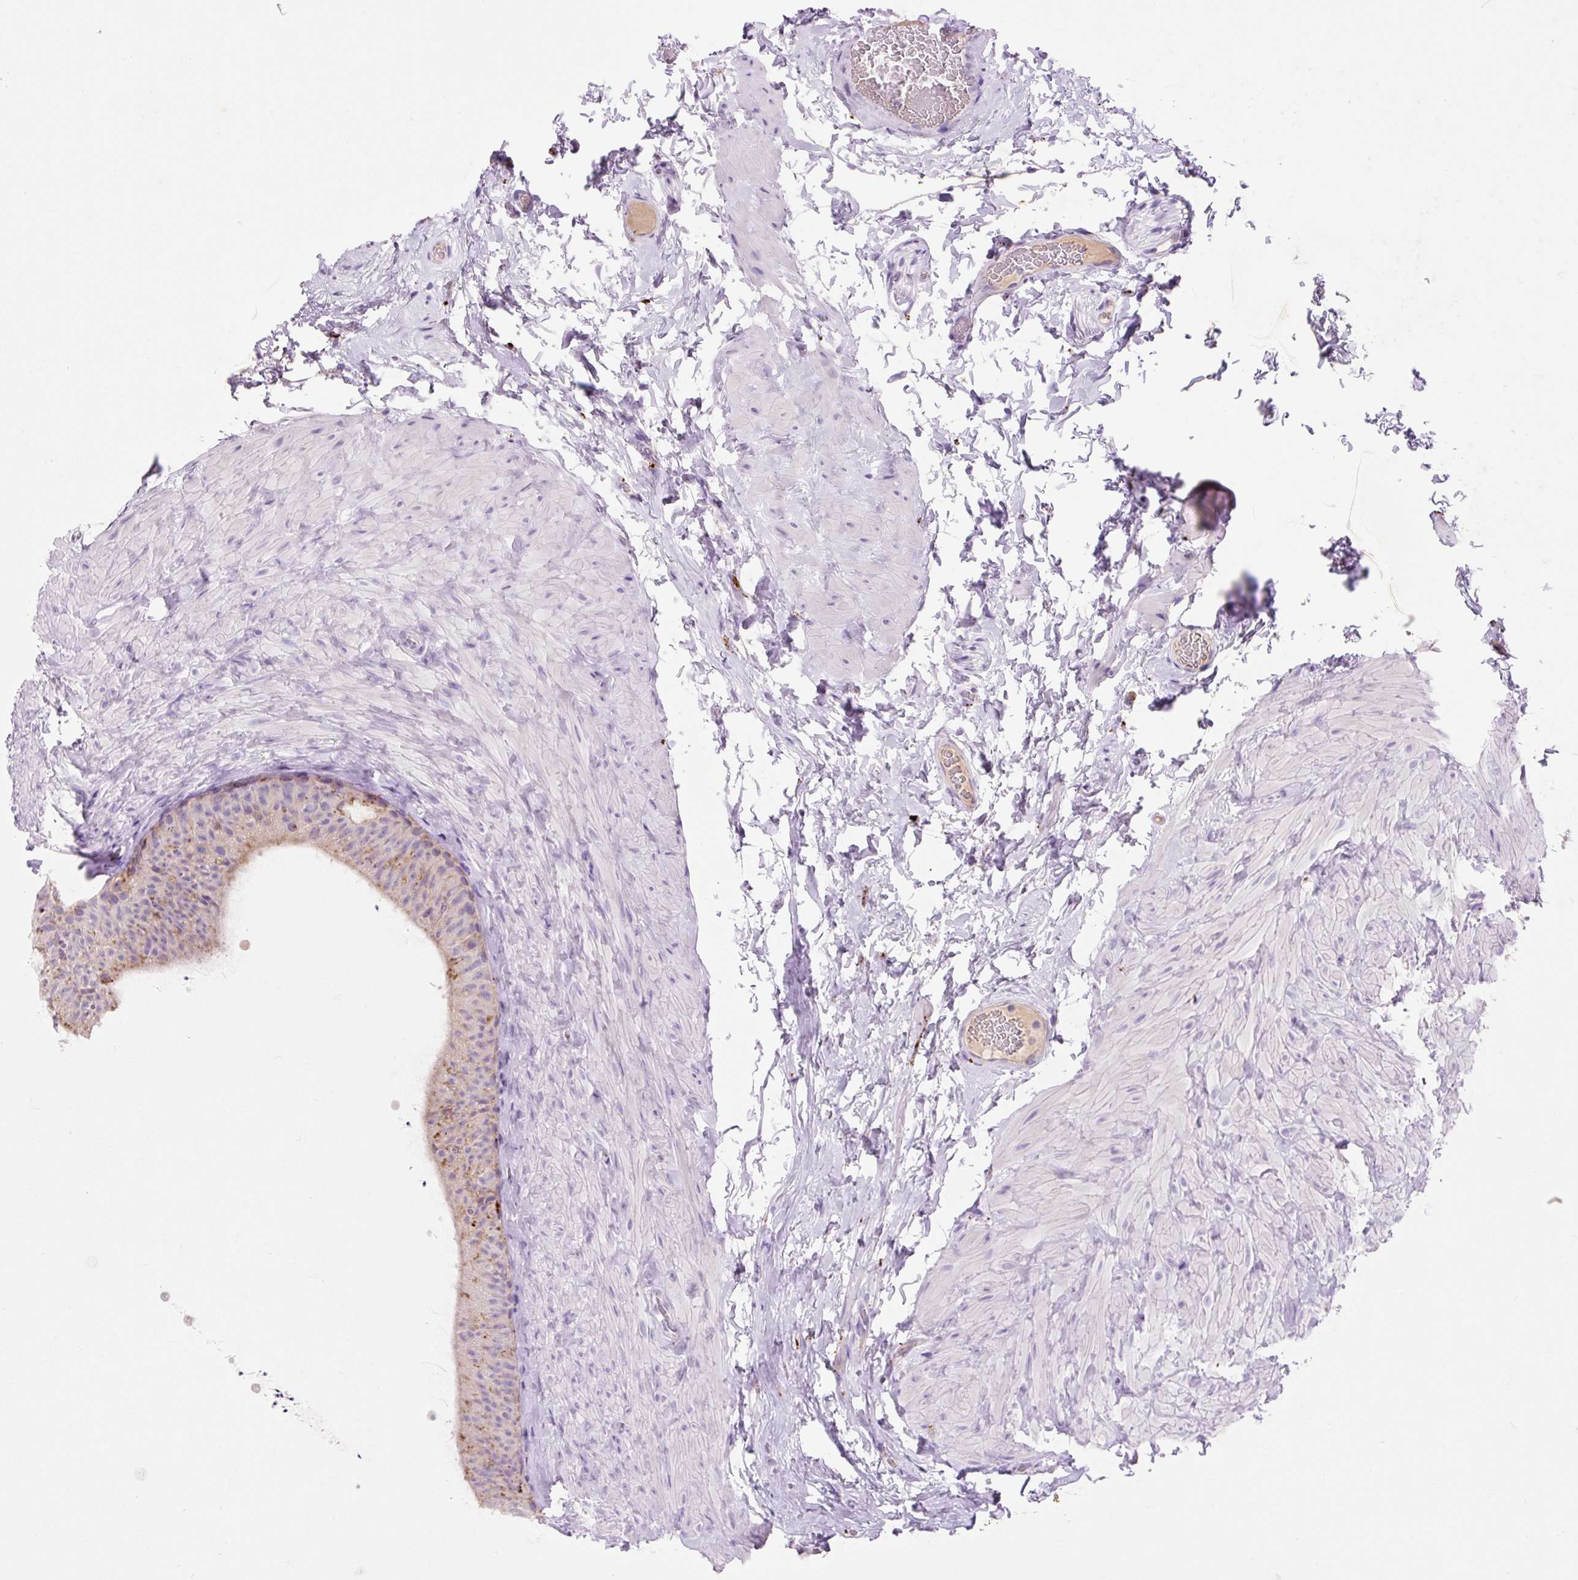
{"staining": {"intensity": "moderate", "quantity": "<25%", "location": "cytoplasmic/membranous"}, "tissue": "epididymis", "cell_type": "Glandular cells", "image_type": "normal", "snomed": [{"axis": "morphology", "description": "Normal tissue, NOS"}, {"axis": "topography", "description": "Epididymis, spermatic cord, NOS"}, {"axis": "topography", "description": "Epididymis"}], "caption": "Immunohistochemistry (DAB) staining of benign epididymis shows moderate cytoplasmic/membranous protein expression in approximately <25% of glandular cells.", "gene": "HEXA", "patient": {"sex": "male", "age": 31}}